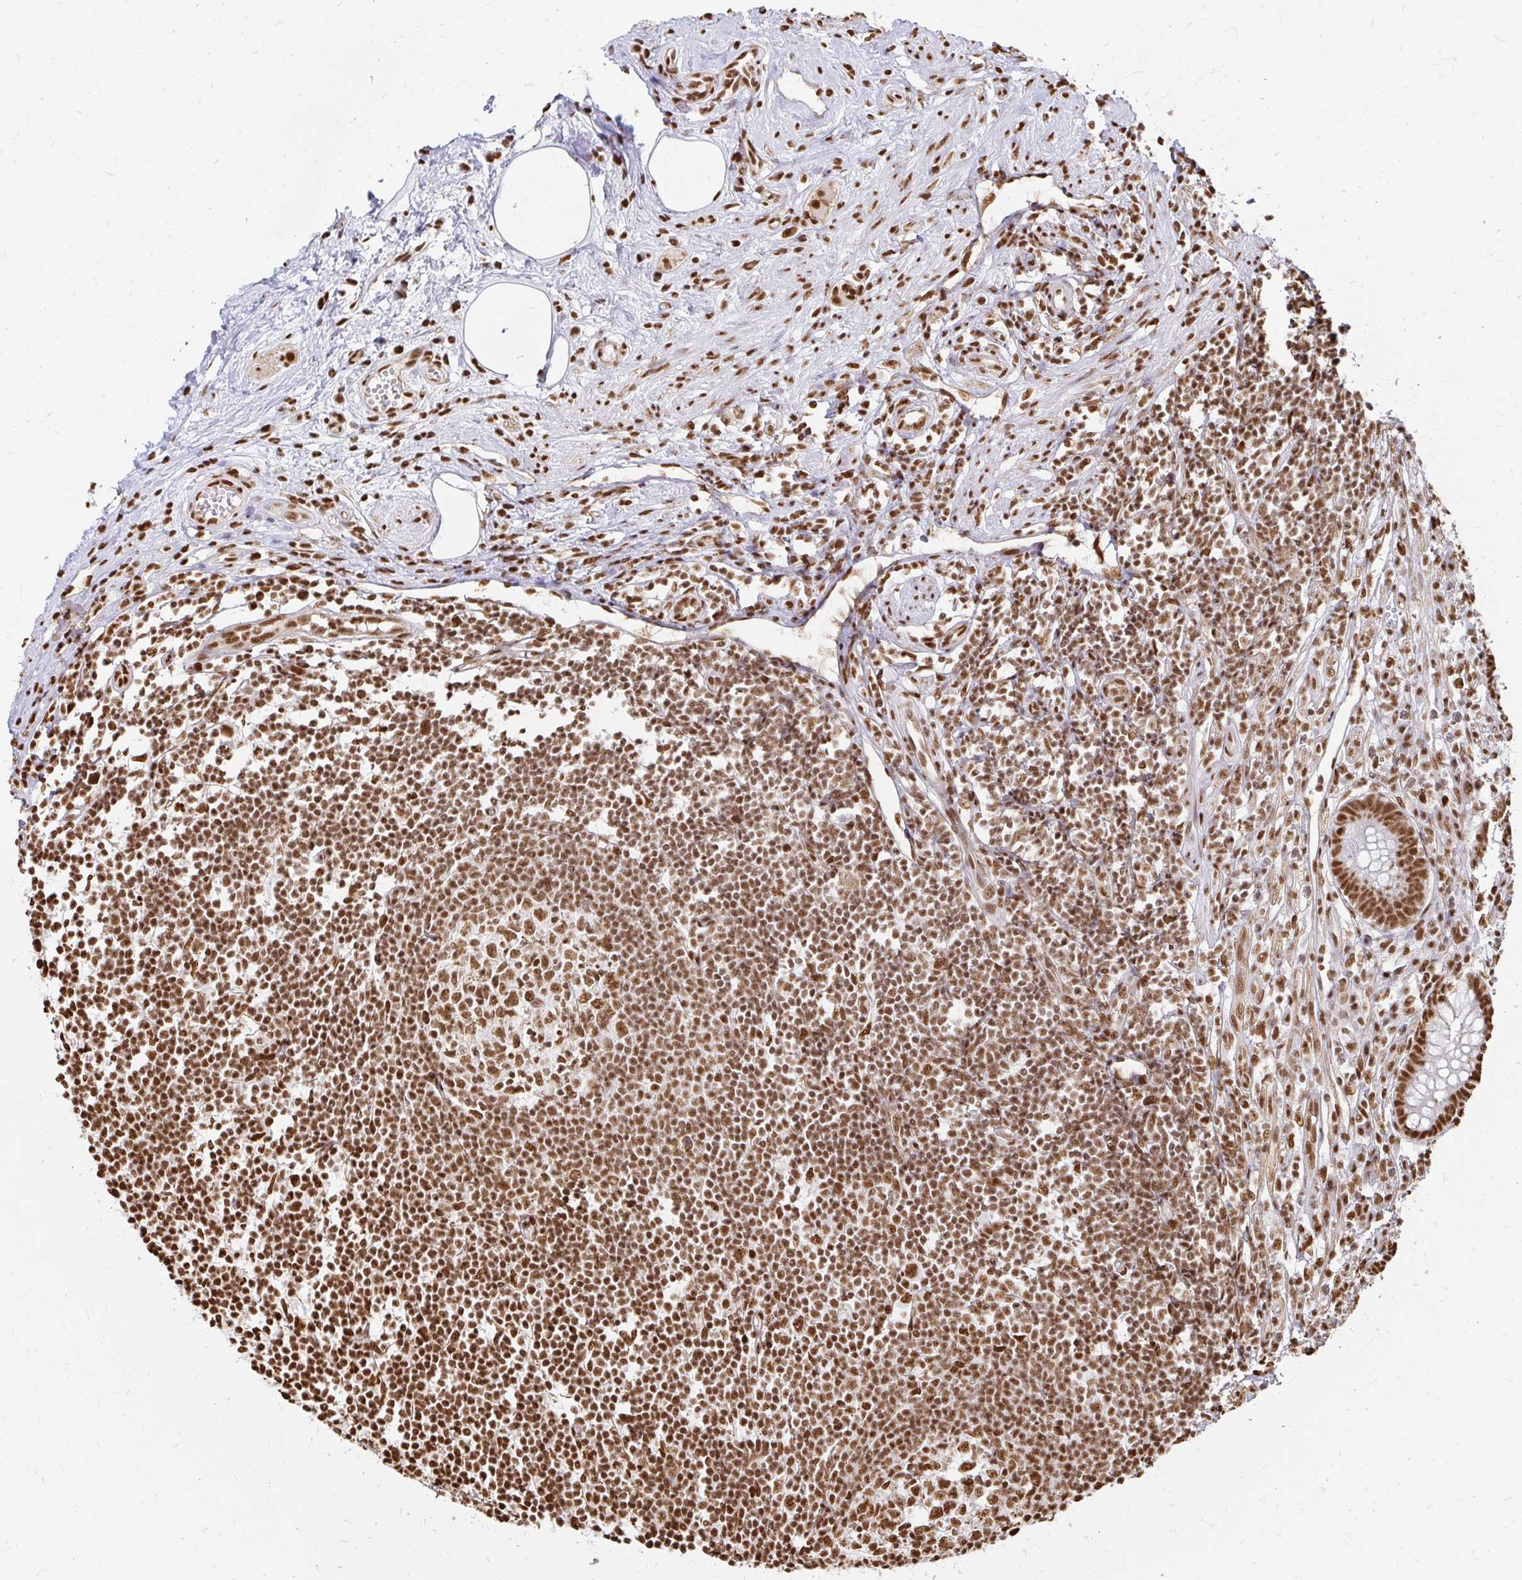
{"staining": {"intensity": "strong", "quantity": ">75%", "location": "nuclear"}, "tissue": "appendix", "cell_type": "Glandular cells", "image_type": "normal", "snomed": [{"axis": "morphology", "description": "Normal tissue, NOS"}, {"axis": "topography", "description": "Appendix"}], "caption": "This micrograph demonstrates benign appendix stained with immunohistochemistry (IHC) to label a protein in brown. The nuclear of glandular cells show strong positivity for the protein. Nuclei are counter-stained blue.", "gene": "HNRNPU", "patient": {"sex": "female", "age": 56}}